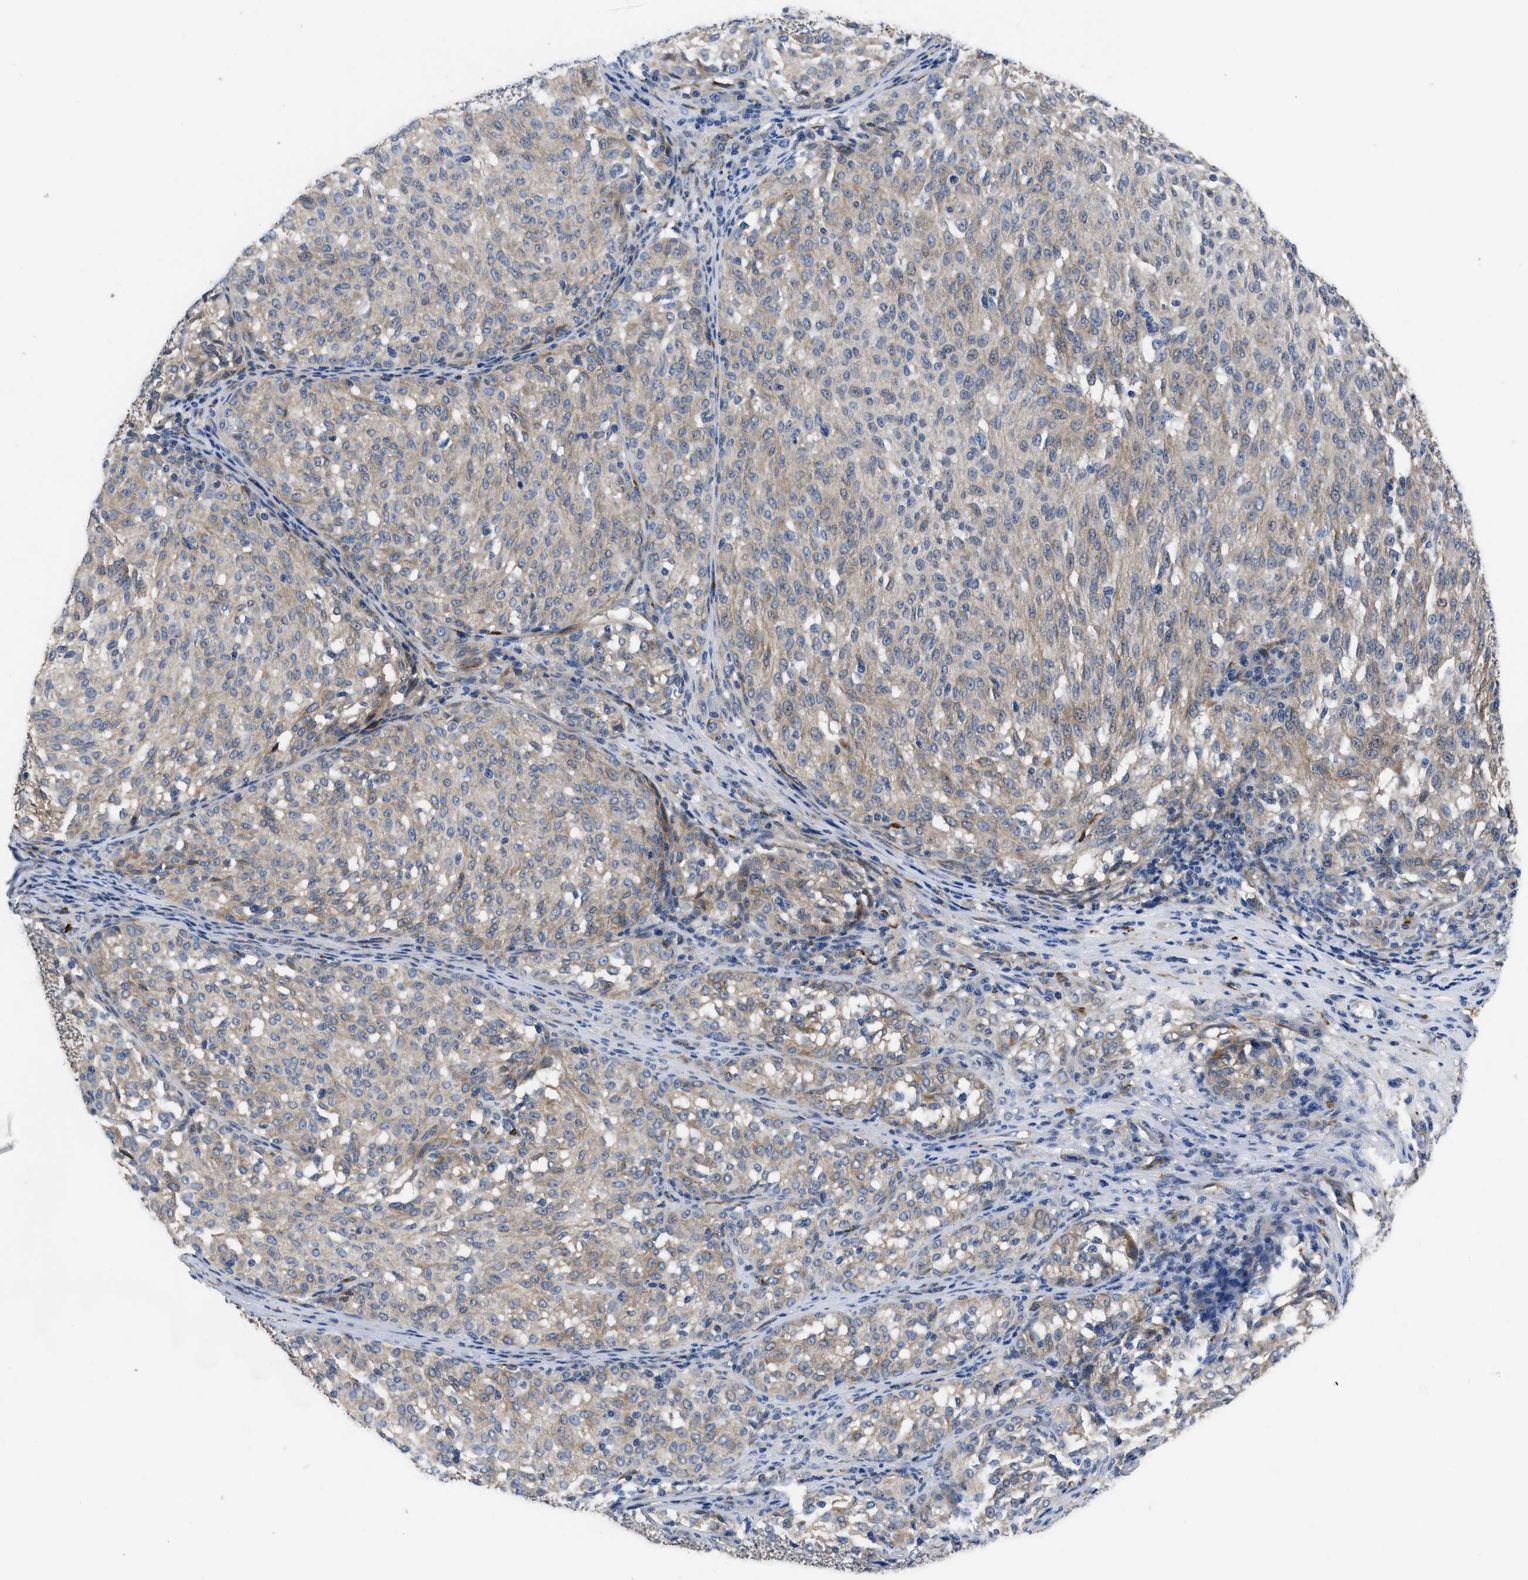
{"staining": {"intensity": "weak", "quantity": "25%-75%", "location": "cytoplasmic/membranous"}, "tissue": "melanoma", "cell_type": "Tumor cells", "image_type": "cancer", "snomed": [{"axis": "morphology", "description": "Malignant melanoma, NOS"}, {"axis": "topography", "description": "Skin"}], "caption": "IHC micrograph of neoplastic tissue: melanoma stained using IHC displays low levels of weak protein expression localized specifically in the cytoplasmic/membranous of tumor cells, appearing as a cytoplasmic/membranous brown color.", "gene": "SQLE", "patient": {"sex": "female", "age": 72}}